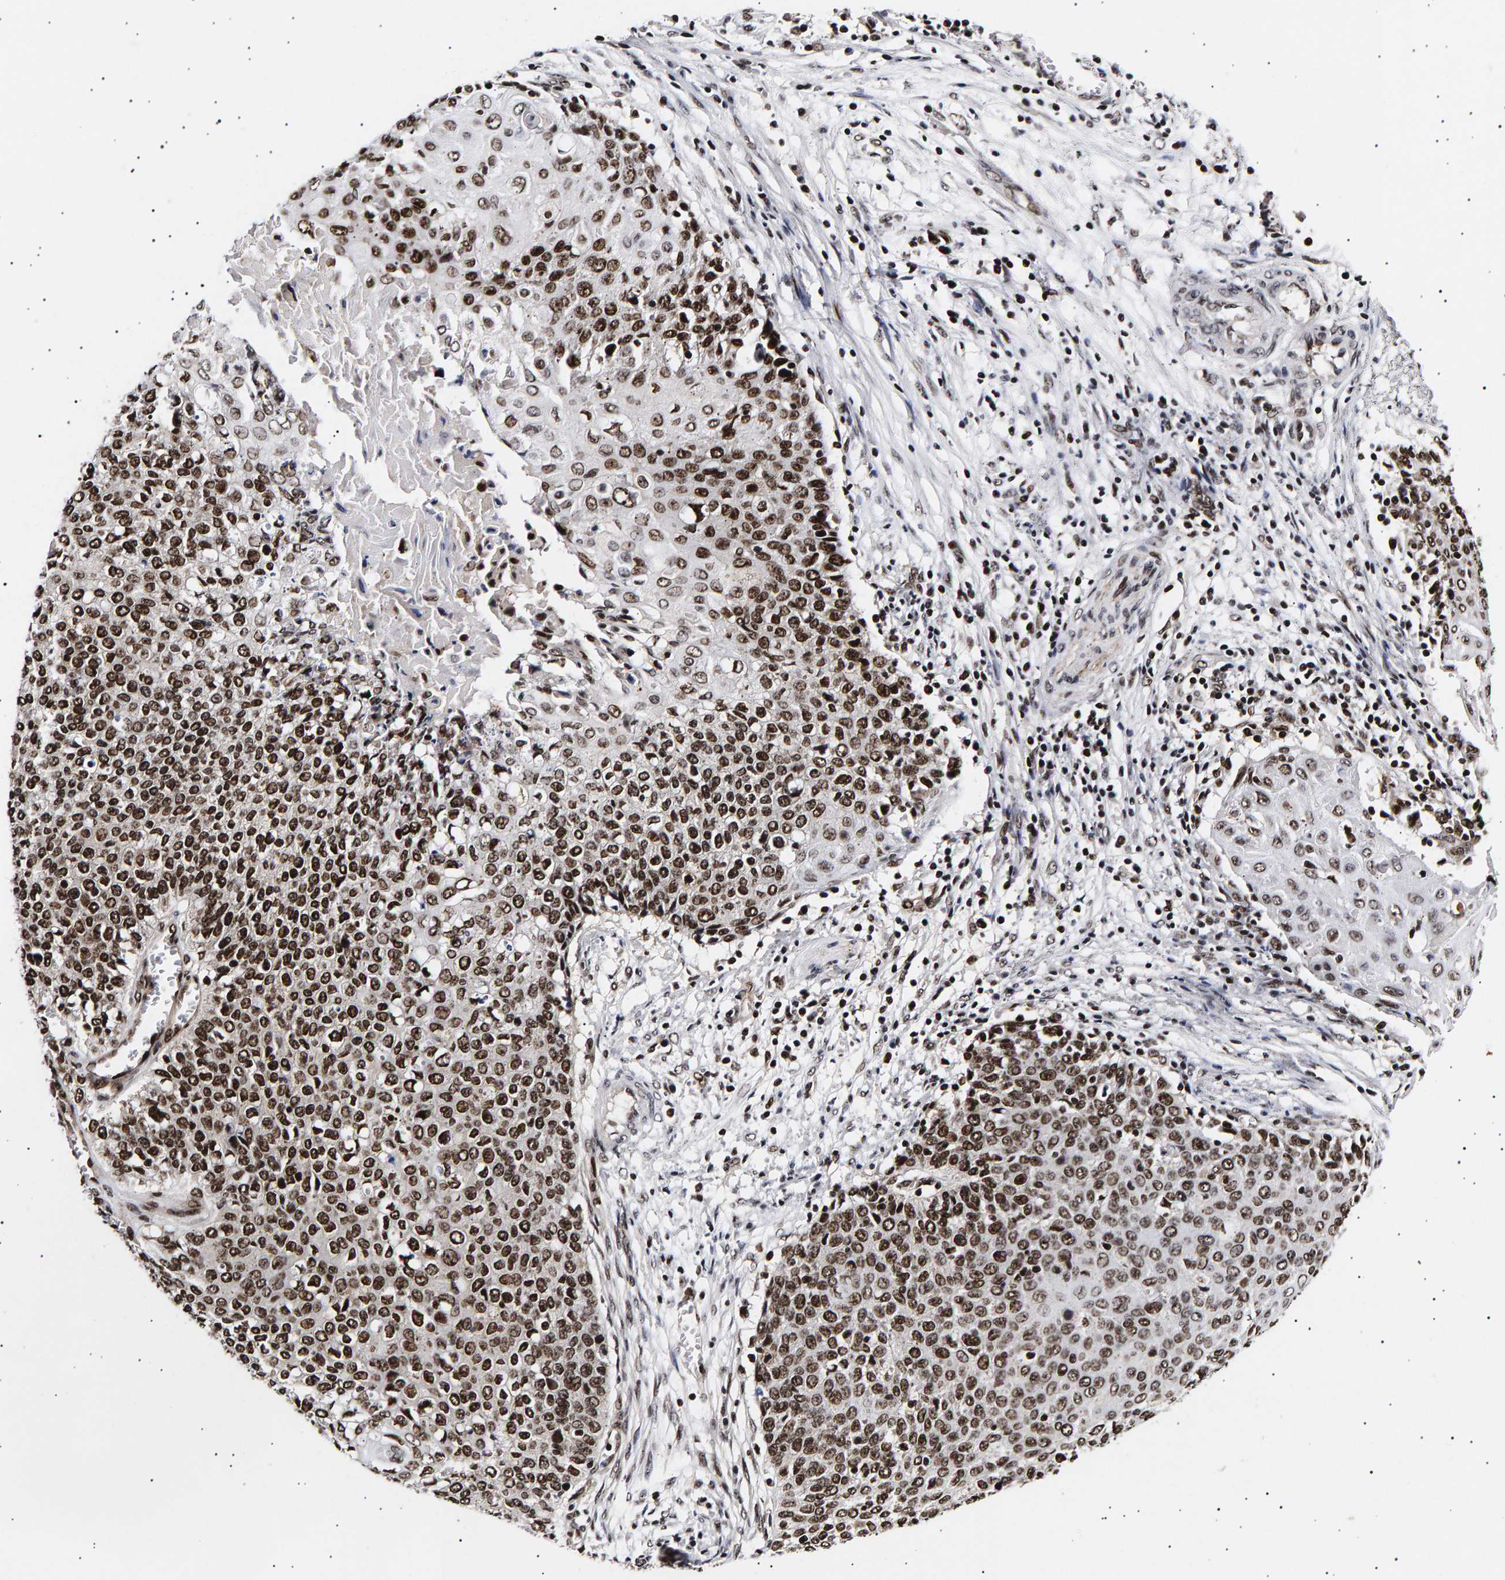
{"staining": {"intensity": "strong", "quantity": ">75%", "location": "nuclear"}, "tissue": "cervical cancer", "cell_type": "Tumor cells", "image_type": "cancer", "snomed": [{"axis": "morphology", "description": "Squamous cell carcinoma, NOS"}, {"axis": "topography", "description": "Cervix"}], "caption": "Cervical cancer was stained to show a protein in brown. There is high levels of strong nuclear staining in approximately >75% of tumor cells. The staining was performed using DAB (3,3'-diaminobenzidine), with brown indicating positive protein expression. Nuclei are stained blue with hematoxylin.", "gene": "ANKRD40", "patient": {"sex": "female", "age": 39}}